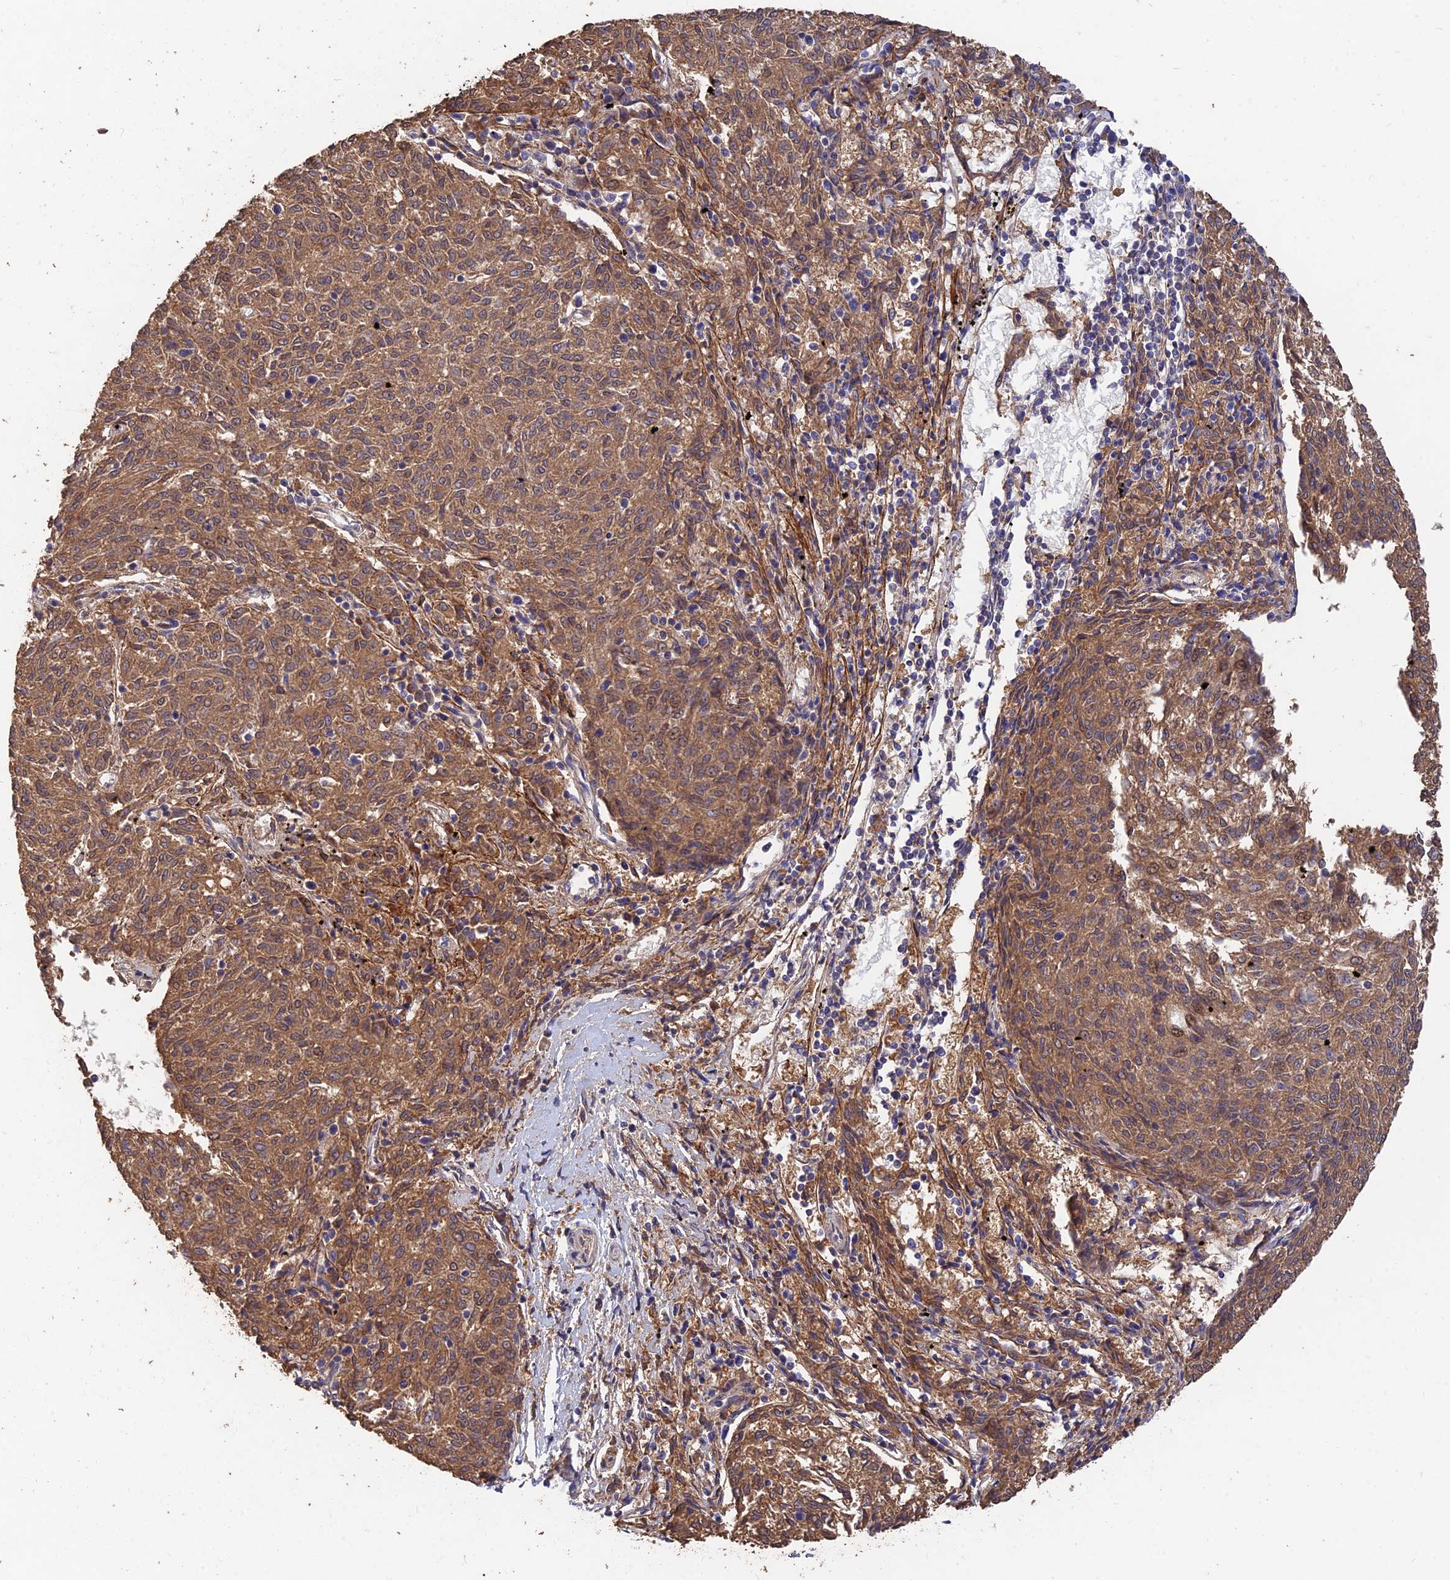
{"staining": {"intensity": "moderate", "quantity": ">75%", "location": "cytoplasmic/membranous"}, "tissue": "melanoma", "cell_type": "Tumor cells", "image_type": "cancer", "snomed": [{"axis": "morphology", "description": "Malignant melanoma, NOS"}, {"axis": "topography", "description": "Skin"}], "caption": "Melanoma tissue reveals moderate cytoplasmic/membranous positivity in approximately >75% of tumor cells", "gene": "SLC38A11", "patient": {"sex": "female", "age": 72}}